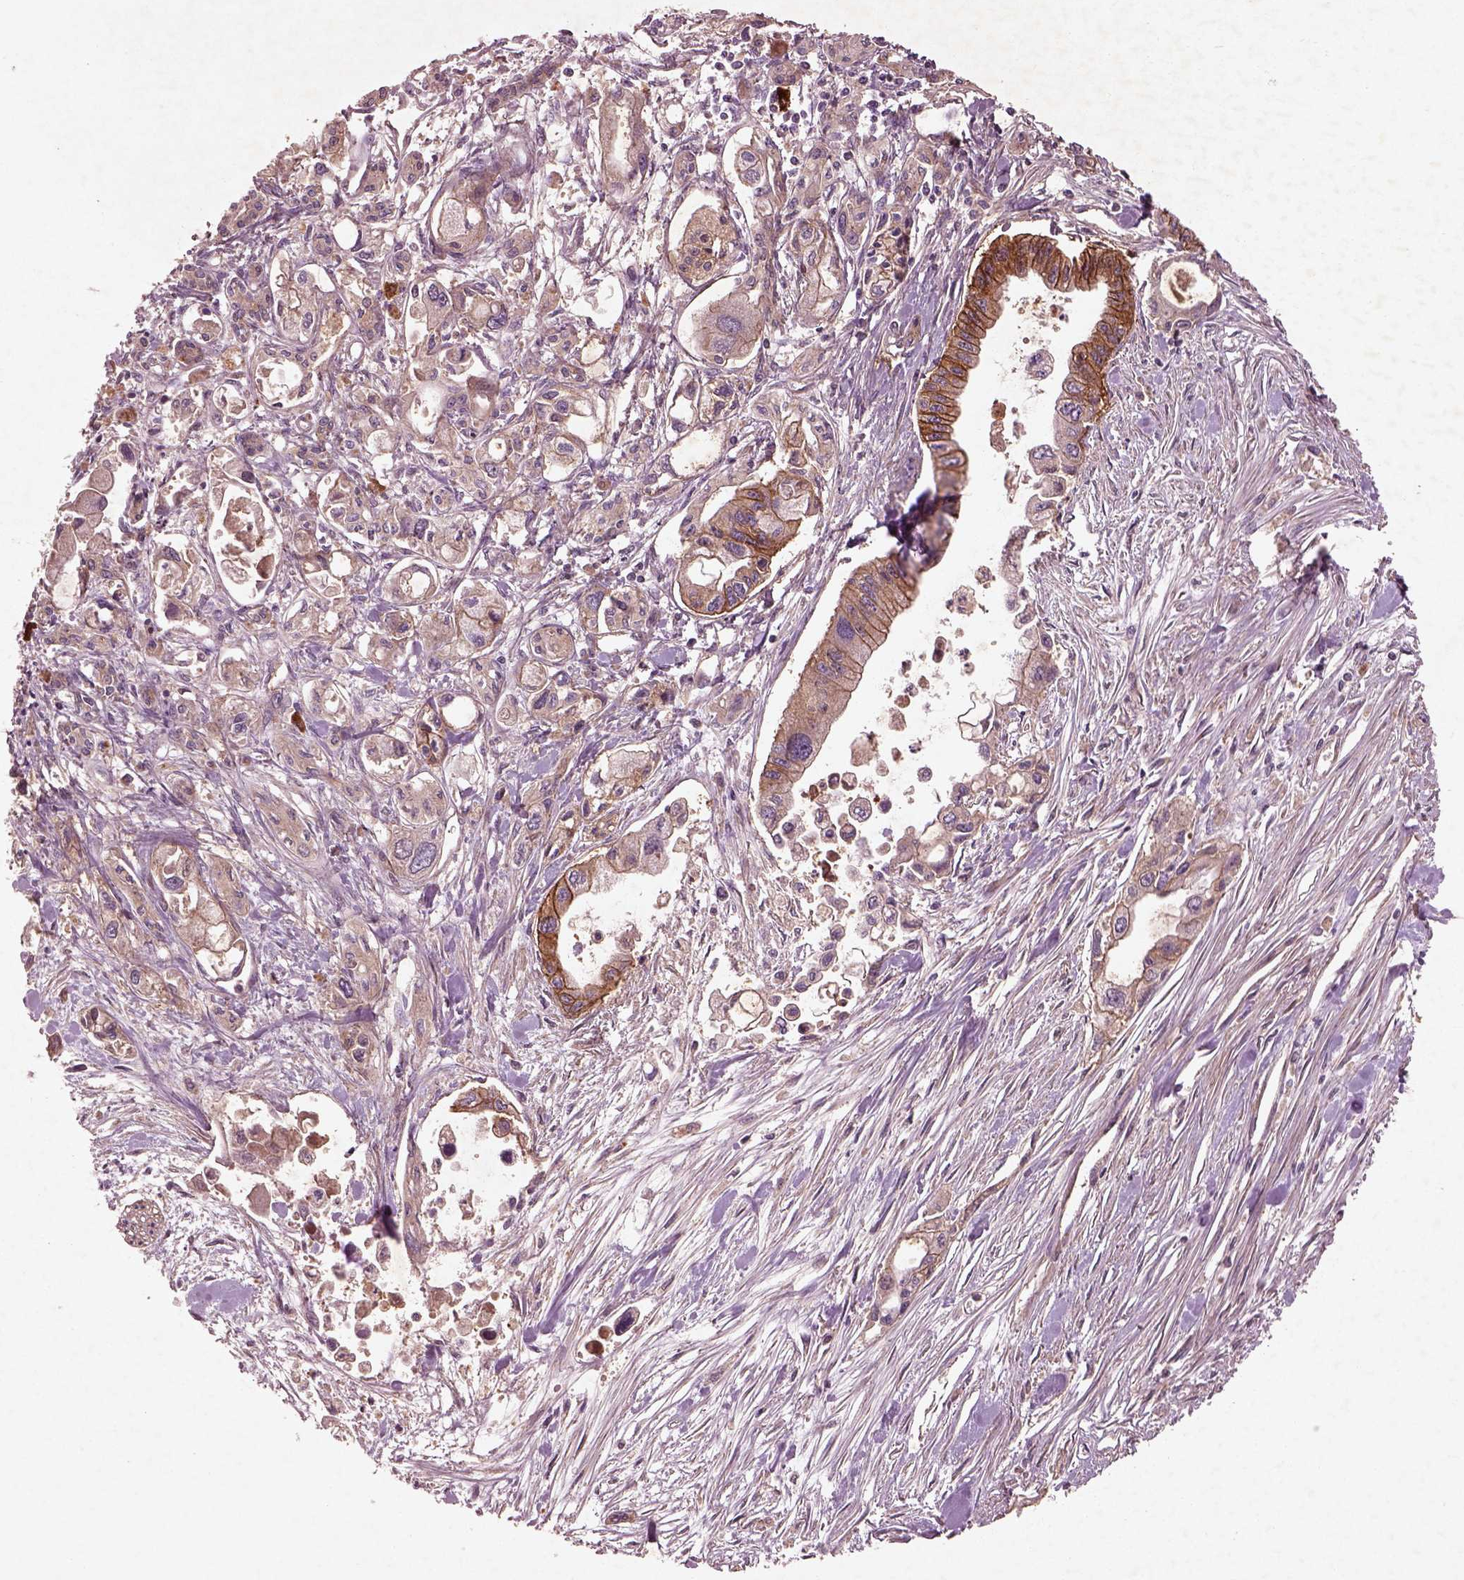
{"staining": {"intensity": "strong", "quantity": "<25%", "location": "cytoplasmic/membranous"}, "tissue": "pancreatic cancer", "cell_type": "Tumor cells", "image_type": "cancer", "snomed": [{"axis": "morphology", "description": "Adenocarcinoma, NOS"}, {"axis": "topography", "description": "Pancreas"}], "caption": "The immunohistochemical stain highlights strong cytoplasmic/membranous positivity in tumor cells of pancreatic cancer tissue.", "gene": "FAM234A", "patient": {"sex": "female", "age": 61}}